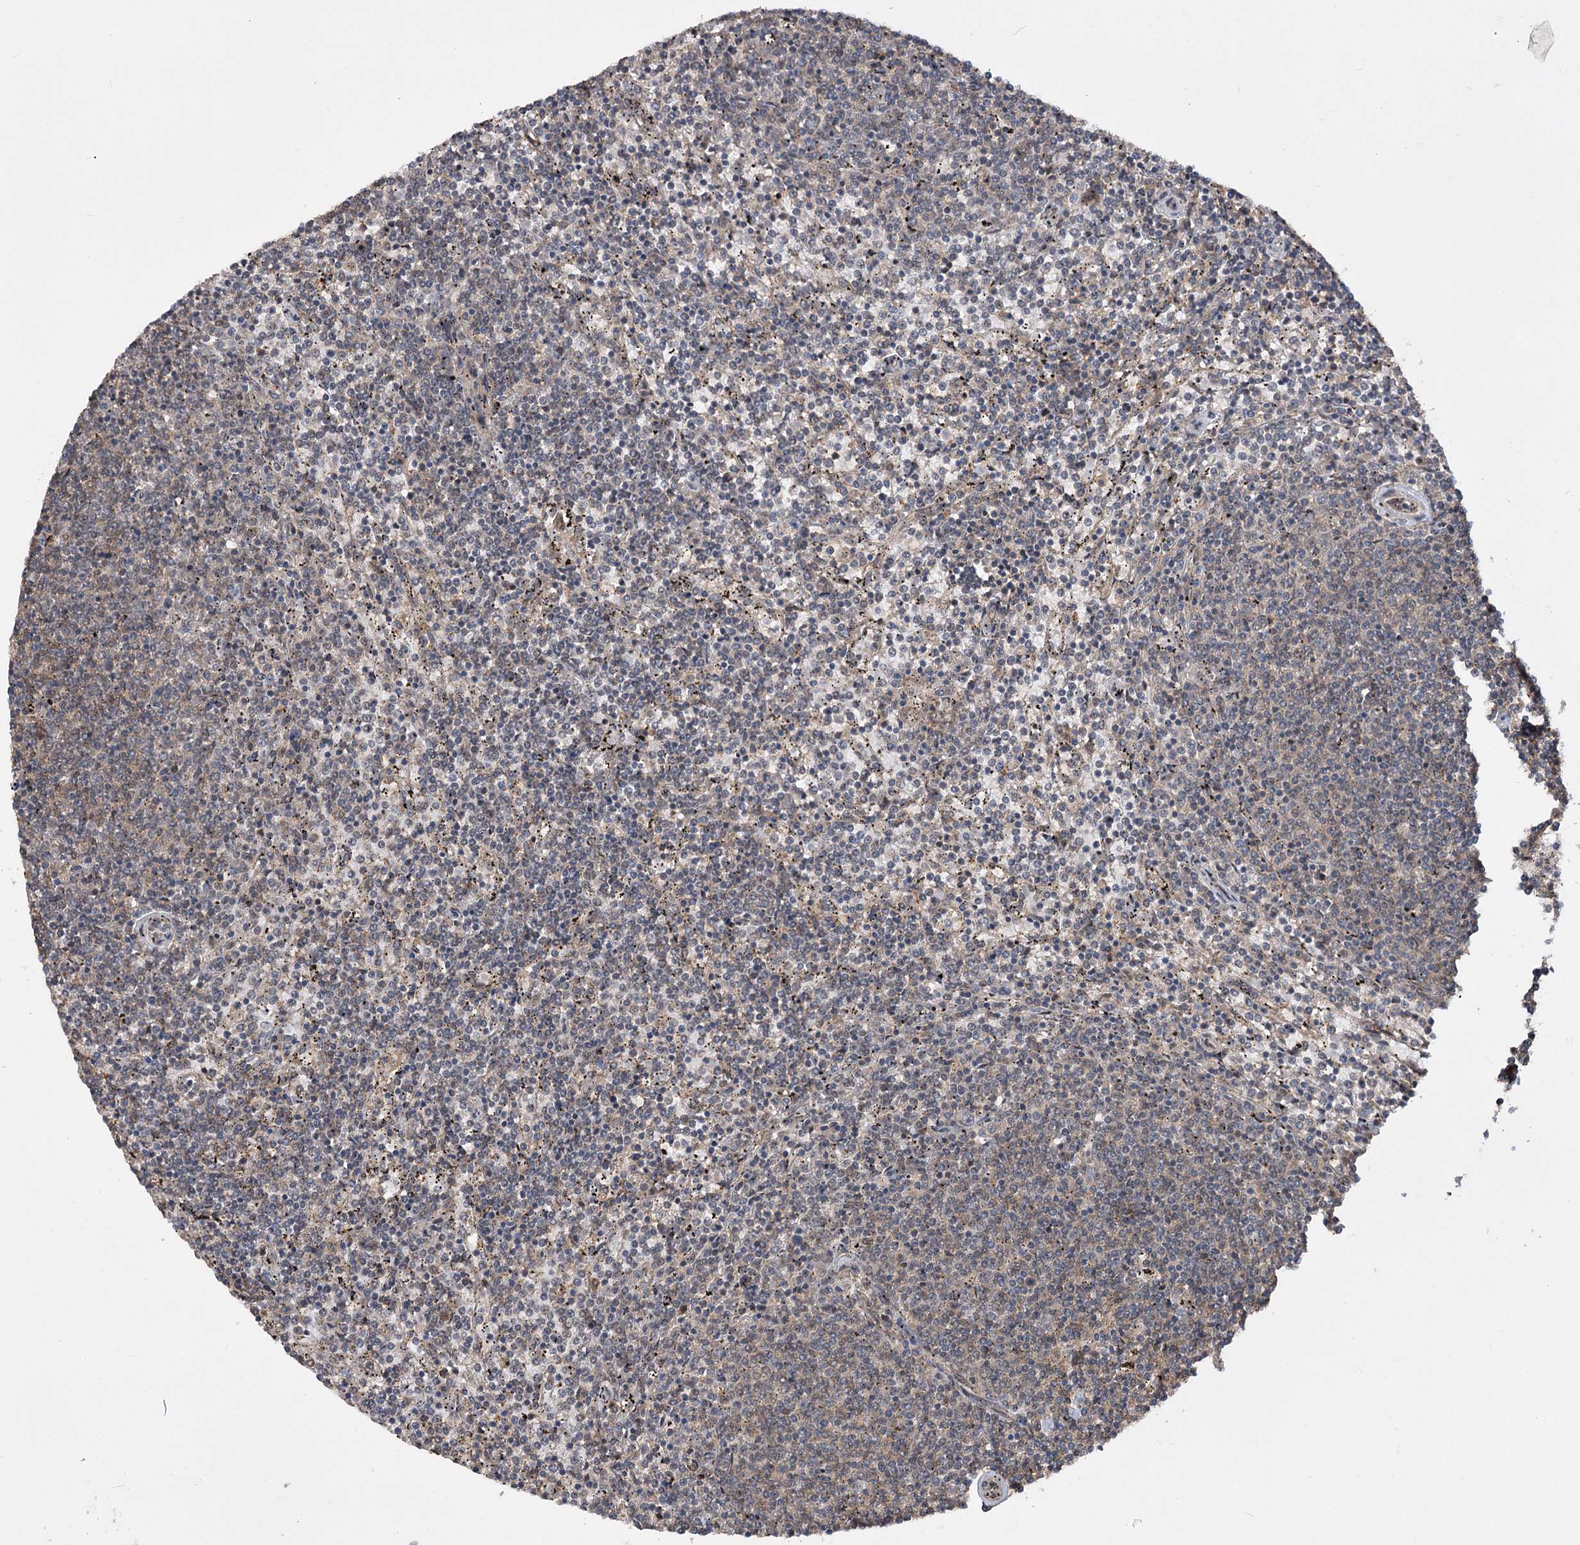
{"staining": {"intensity": "negative", "quantity": "none", "location": "none"}, "tissue": "lymphoma", "cell_type": "Tumor cells", "image_type": "cancer", "snomed": [{"axis": "morphology", "description": "Malignant lymphoma, non-Hodgkin's type, Low grade"}, {"axis": "topography", "description": "Spleen"}], "caption": "Malignant lymphoma, non-Hodgkin's type (low-grade) stained for a protein using IHC displays no staining tumor cells.", "gene": "TENM2", "patient": {"sex": "female", "age": 50}}